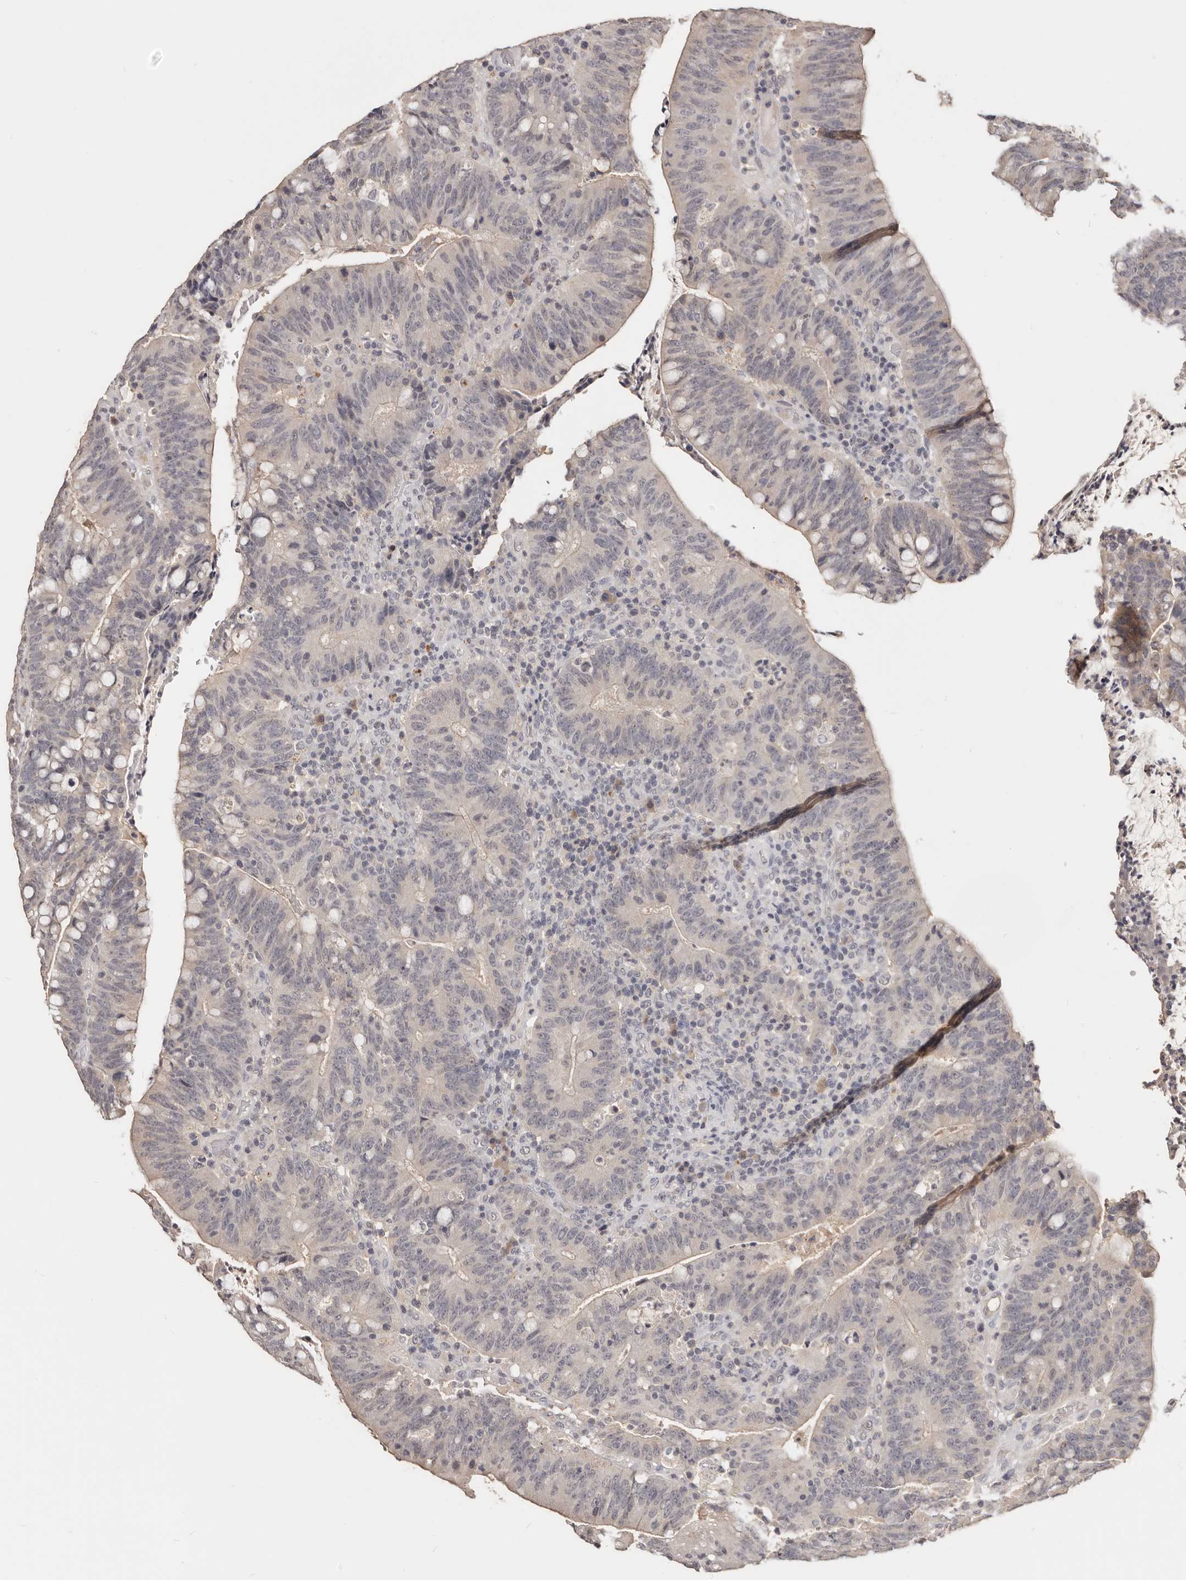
{"staining": {"intensity": "weak", "quantity": "<25%", "location": "cytoplasmic/membranous"}, "tissue": "colorectal cancer", "cell_type": "Tumor cells", "image_type": "cancer", "snomed": [{"axis": "morphology", "description": "Adenocarcinoma, NOS"}, {"axis": "topography", "description": "Colon"}], "caption": "Tumor cells show no significant protein expression in colorectal cancer (adenocarcinoma). (Immunohistochemistry (ihc), brightfield microscopy, high magnification).", "gene": "TSPAN13", "patient": {"sex": "female", "age": 66}}